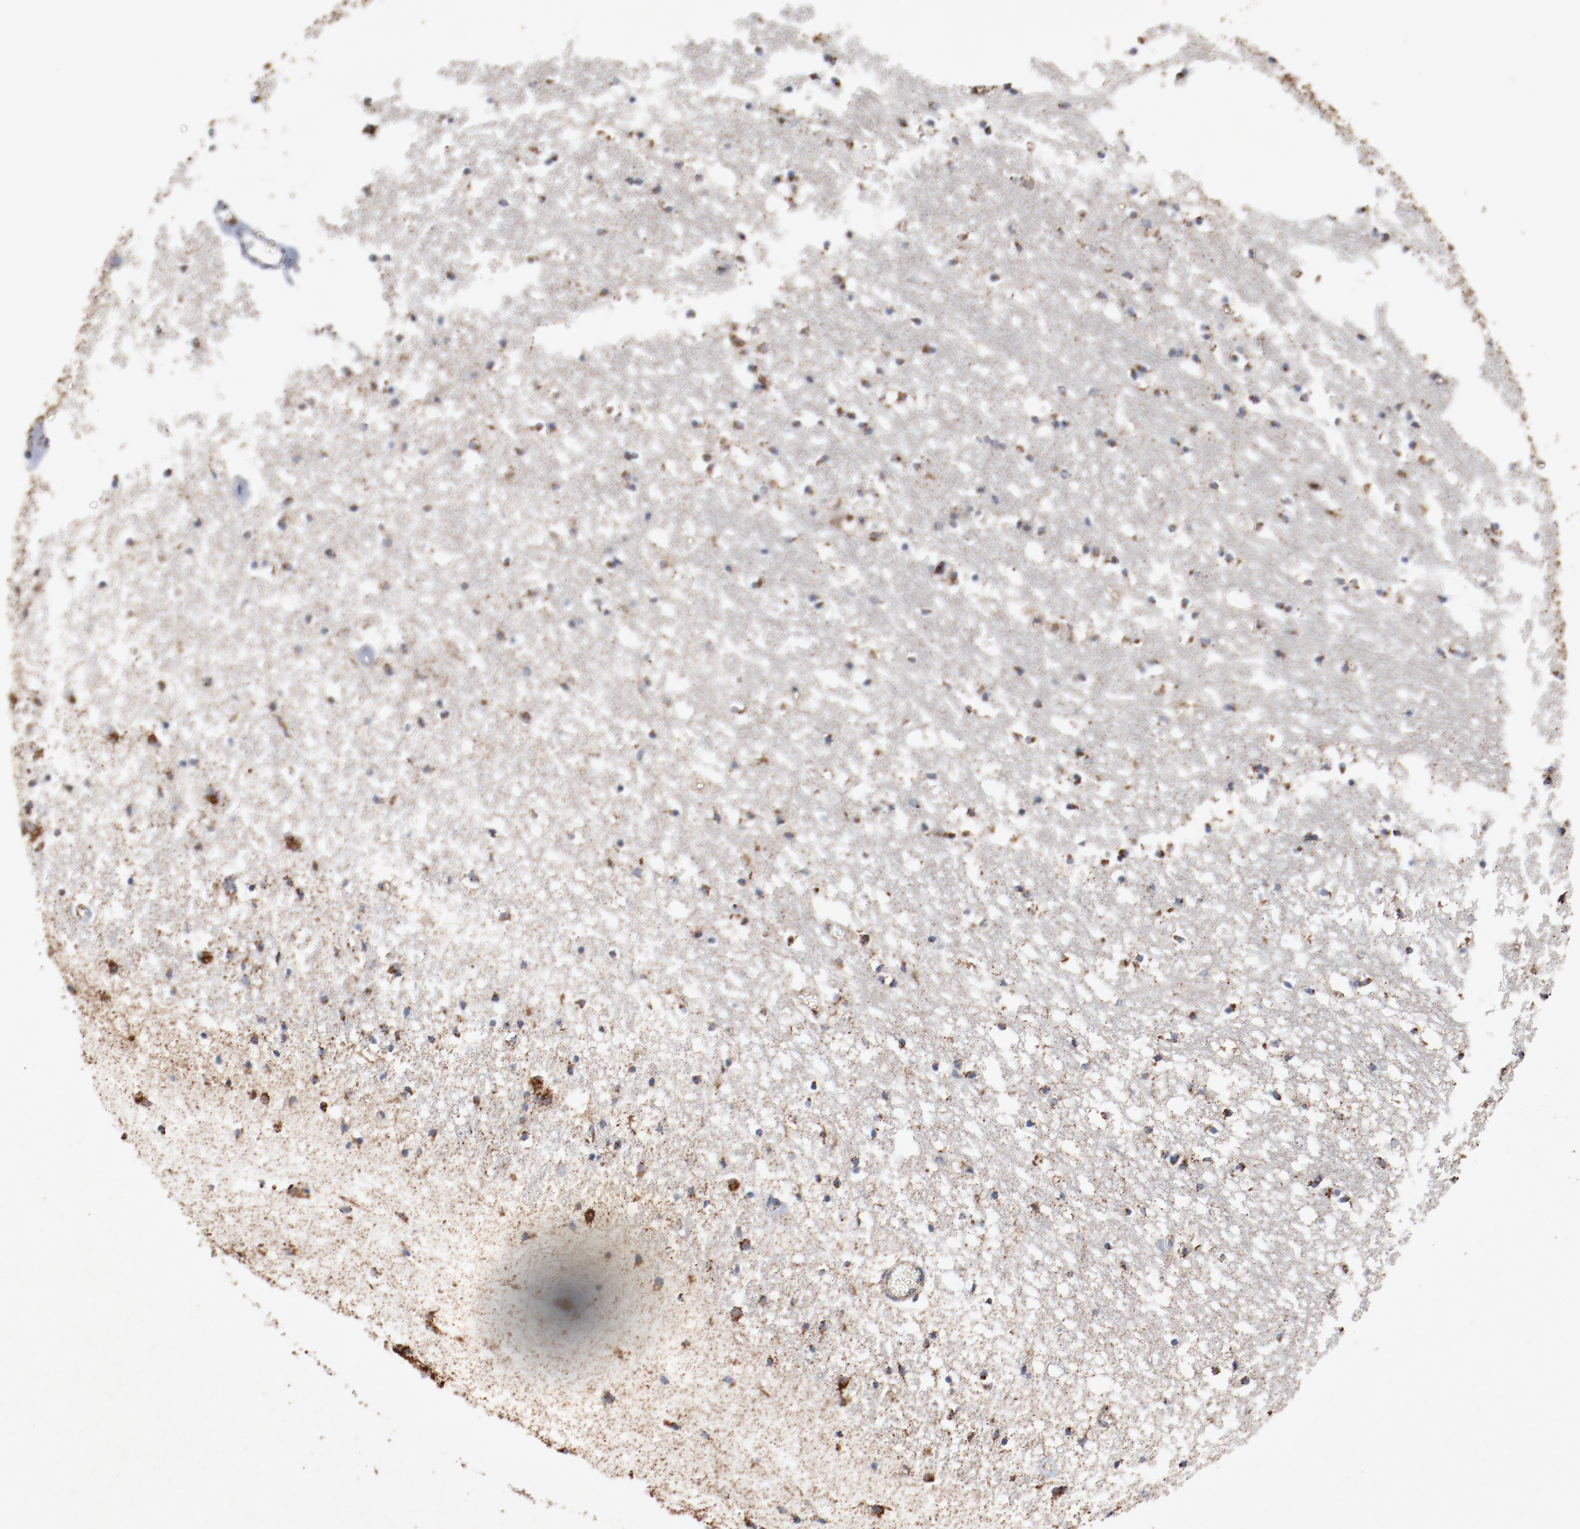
{"staining": {"intensity": "moderate", "quantity": ">75%", "location": "cytoplasmic/membranous"}, "tissue": "caudate", "cell_type": "Glial cells", "image_type": "normal", "snomed": [{"axis": "morphology", "description": "Normal tissue, NOS"}, {"axis": "topography", "description": "Lateral ventricle wall"}], "caption": "Approximately >75% of glial cells in unremarkable caudate exhibit moderate cytoplasmic/membranous protein staining as visualized by brown immunohistochemical staining.", "gene": "NDUFS4", "patient": {"sex": "male", "age": 45}}